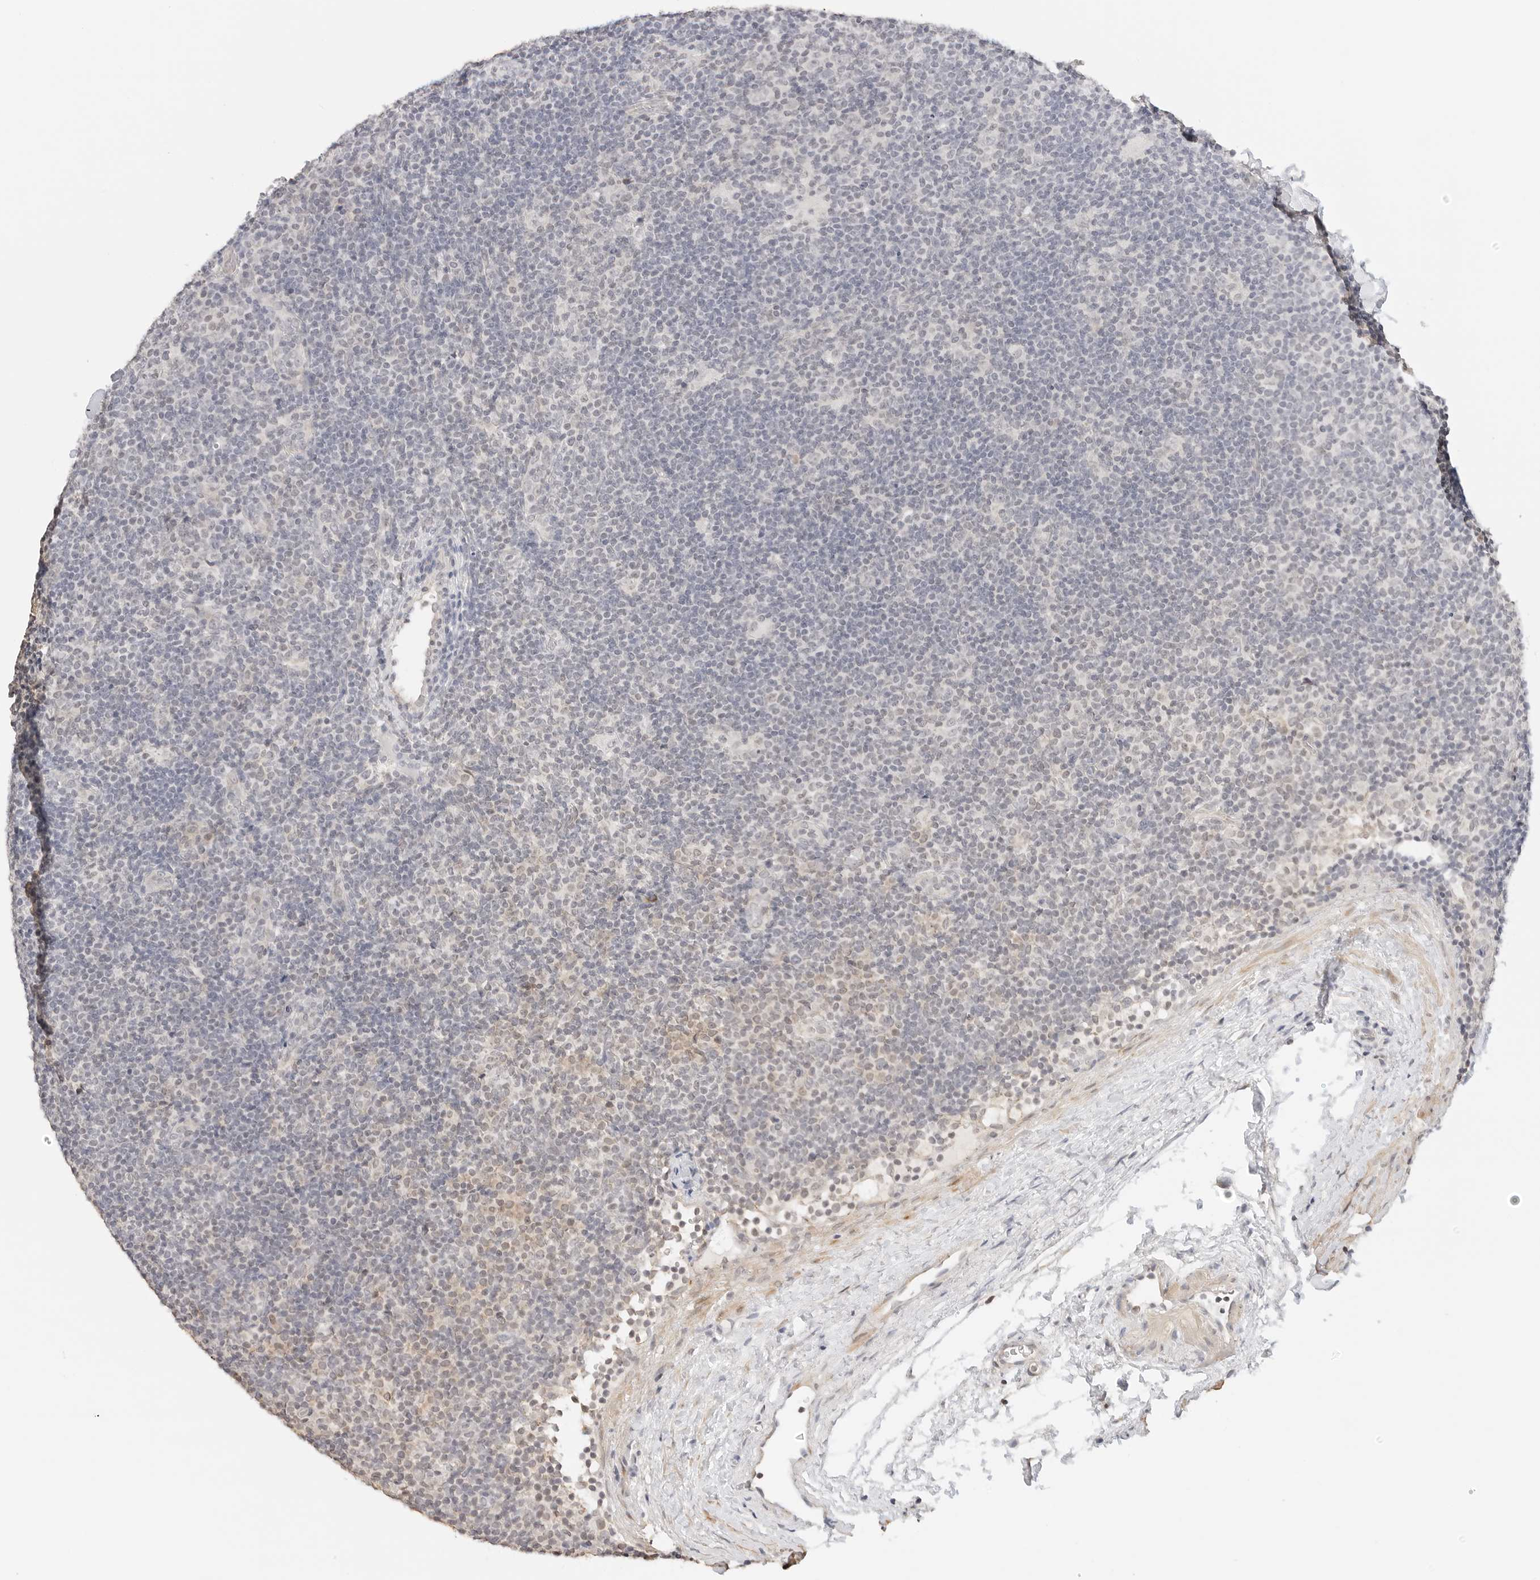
{"staining": {"intensity": "negative", "quantity": "none", "location": "none"}, "tissue": "lymphoma", "cell_type": "Tumor cells", "image_type": "cancer", "snomed": [{"axis": "morphology", "description": "Hodgkin's disease, NOS"}, {"axis": "topography", "description": "Lymph node"}], "caption": "Tumor cells show no significant expression in lymphoma. Nuclei are stained in blue.", "gene": "PCDH19", "patient": {"sex": "female", "age": 57}}